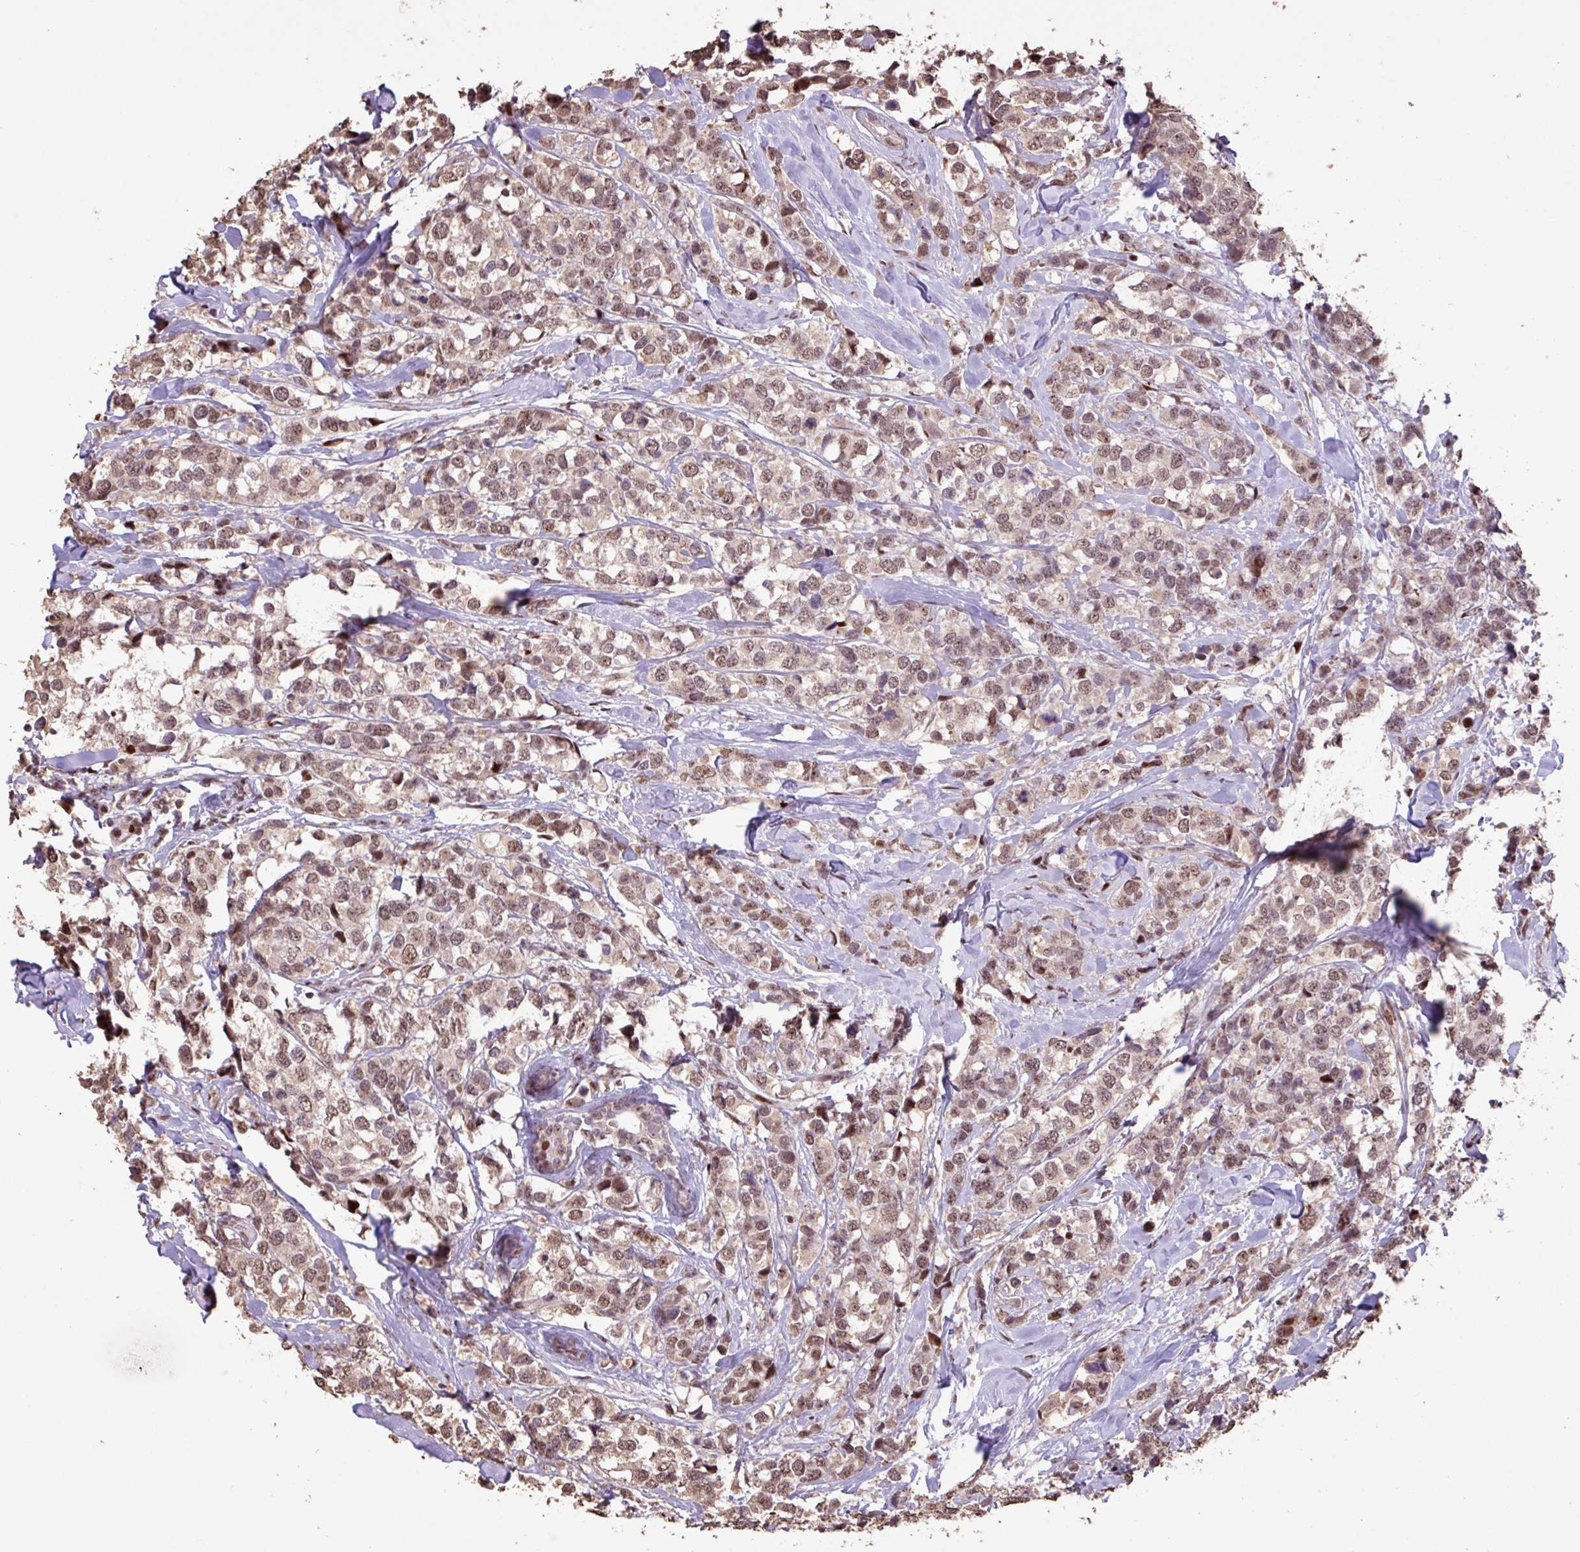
{"staining": {"intensity": "moderate", "quantity": ">75%", "location": "nuclear"}, "tissue": "breast cancer", "cell_type": "Tumor cells", "image_type": "cancer", "snomed": [{"axis": "morphology", "description": "Lobular carcinoma"}, {"axis": "topography", "description": "Breast"}], "caption": "Tumor cells show medium levels of moderate nuclear positivity in about >75% of cells in lobular carcinoma (breast).", "gene": "ZNF709", "patient": {"sex": "female", "age": 59}}